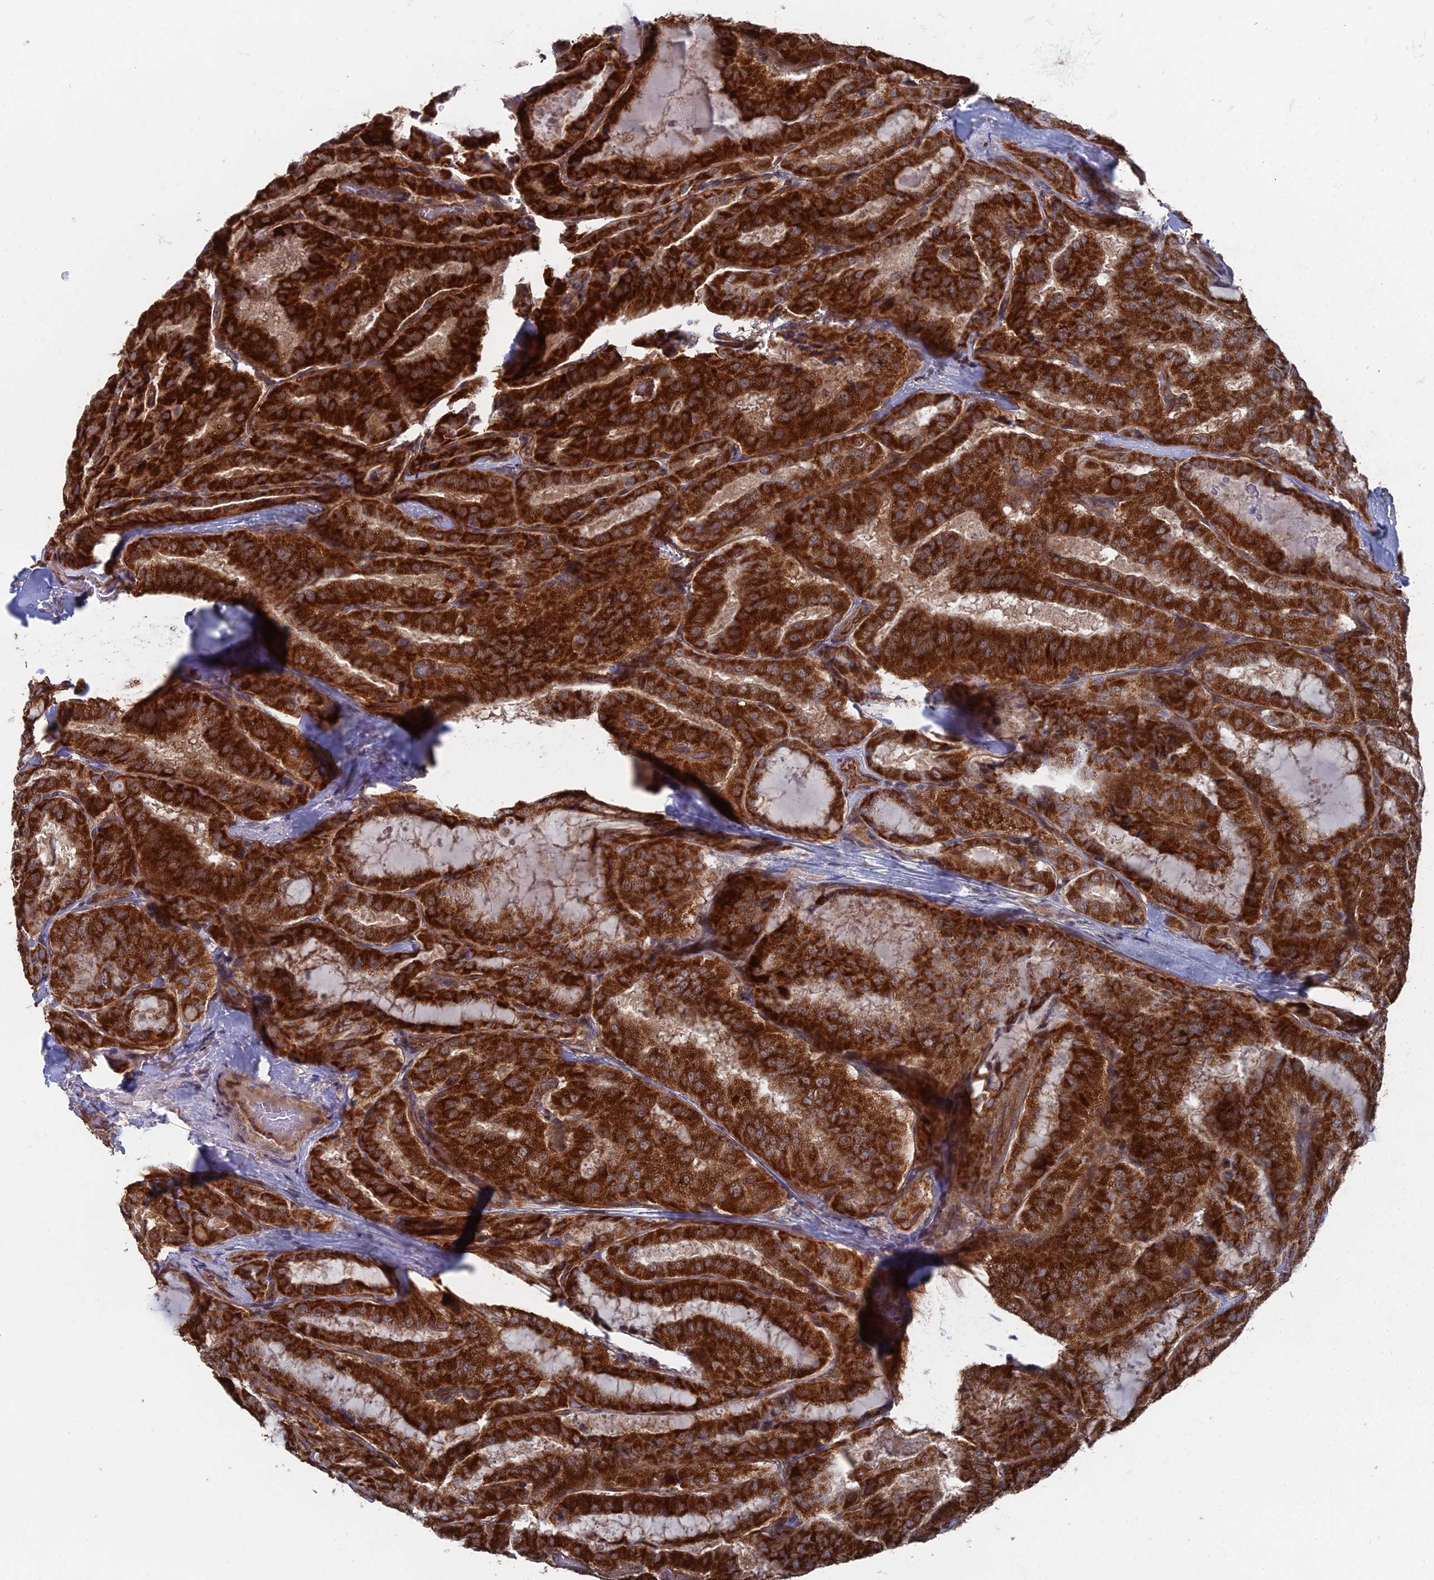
{"staining": {"intensity": "strong", "quantity": ">75%", "location": "cytoplasmic/membranous"}, "tissue": "thyroid cancer", "cell_type": "Tumor cells", "image_type": "cancer", "snomed": [{"axis": "morphology", "description": "Normal tissue, NOS"}, {"axis": "morphology", "description": "Papillary adenocarcinoma, NOS"}, {"axis": "topography", "description": "Thyroid gland"}], "caption": "Thyroid cancer stained with a brown dye demonstrates strong cytoplasmic/membranous positive staining in about >75% of tumor cells.", "gene": "UNC5D", "patient": {"sex": "female", "age": 59}}